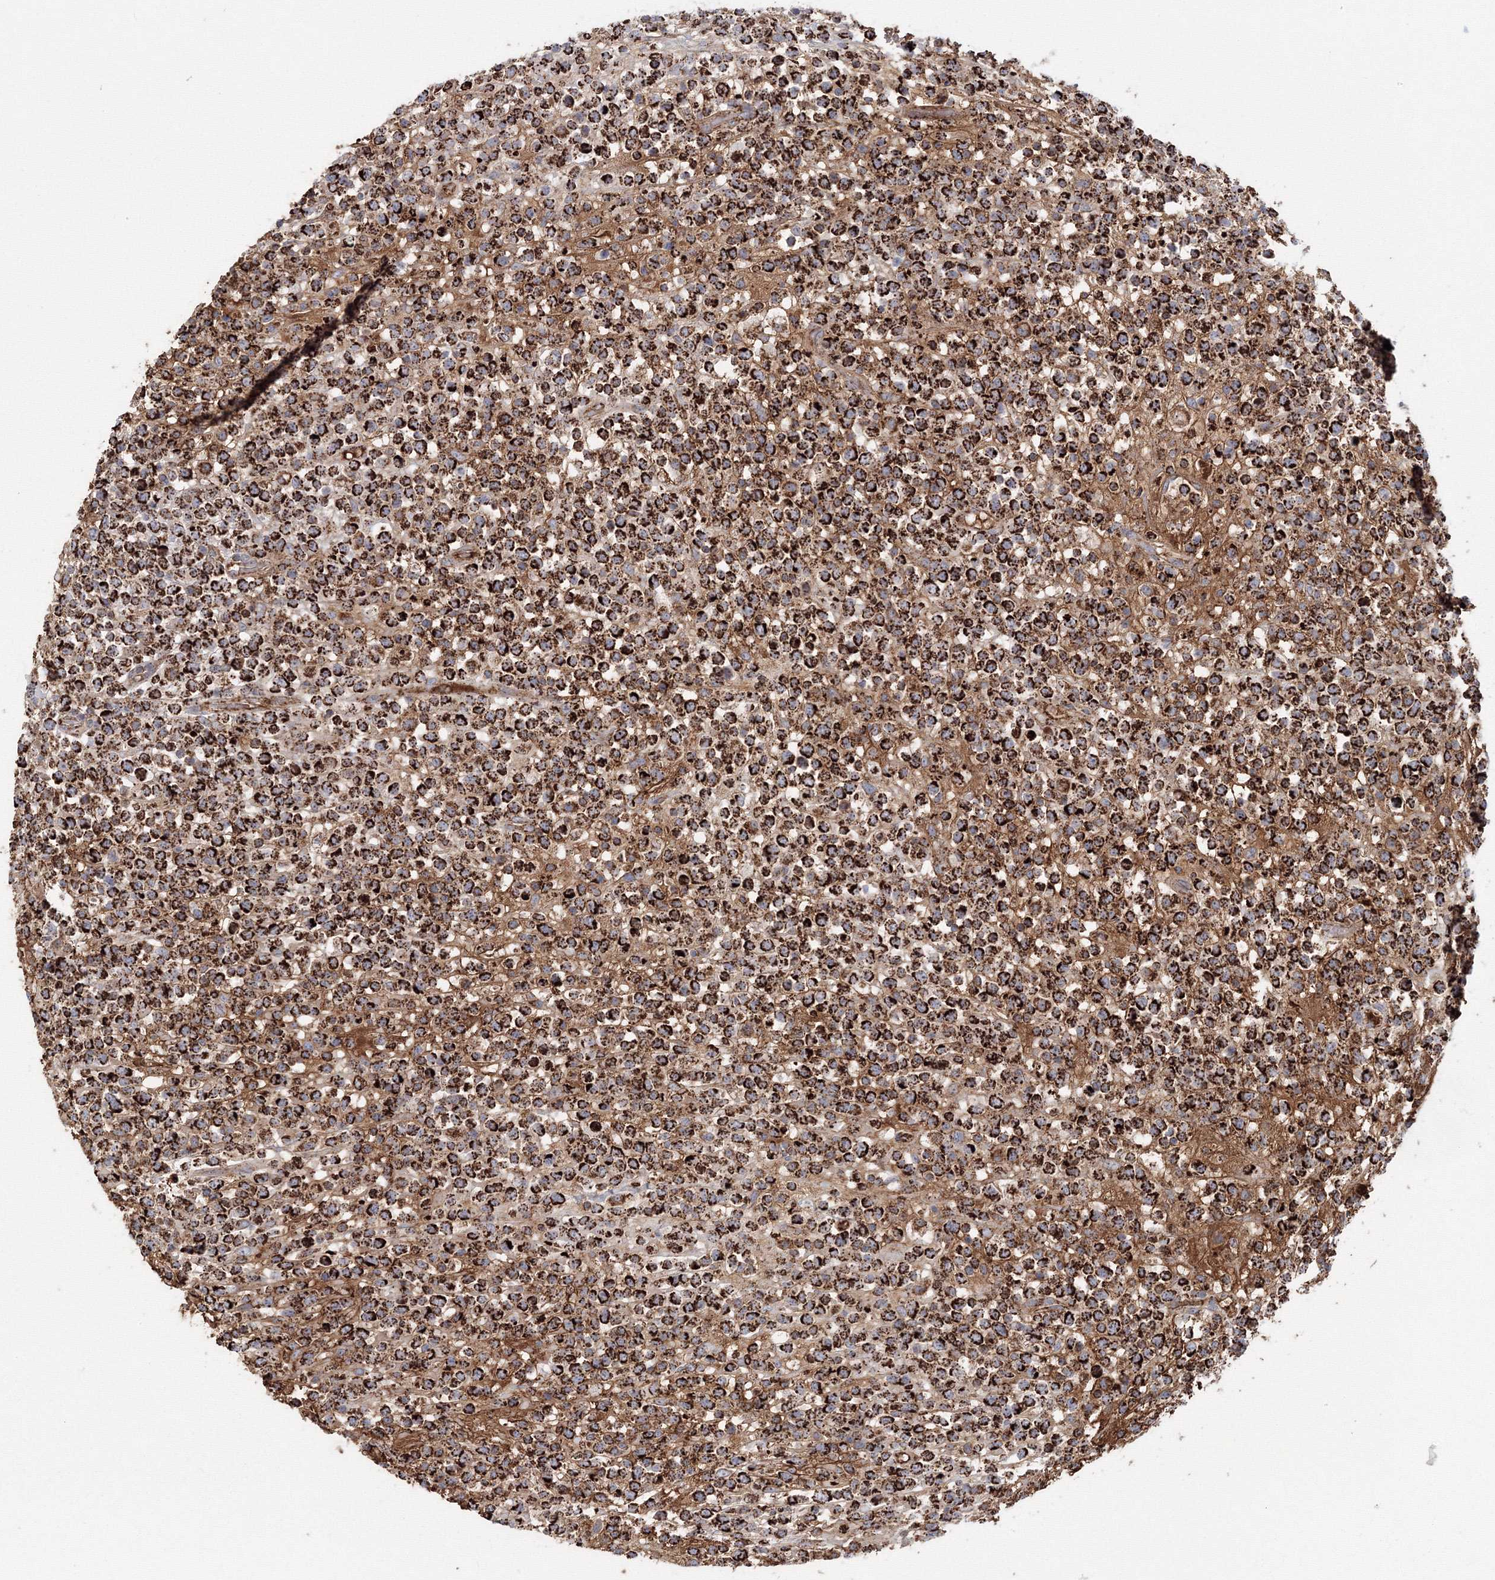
{"staining": {"intensity": "strong", "quantity": ">75%", "location": "cytoplasmic/membranous"}, "tissue": "lymphoma", "cell_type": "Tumor cells", "image_type": "cancer", "snomed": [{"axis": "morphology", "description": "Malignant lymphoma, non-Hodgkin's type, High grade"}, {"axis": "topography", "description": "Colon"}], "caption": "A brown stain labels strong cytoplasmic/membranous staining of a protein in high-grade malignant lymphoma, non-Hodgkin's type tumor cells.", "gene": "GRPEL1", "patient": {"sex": "female", "age": 53}}